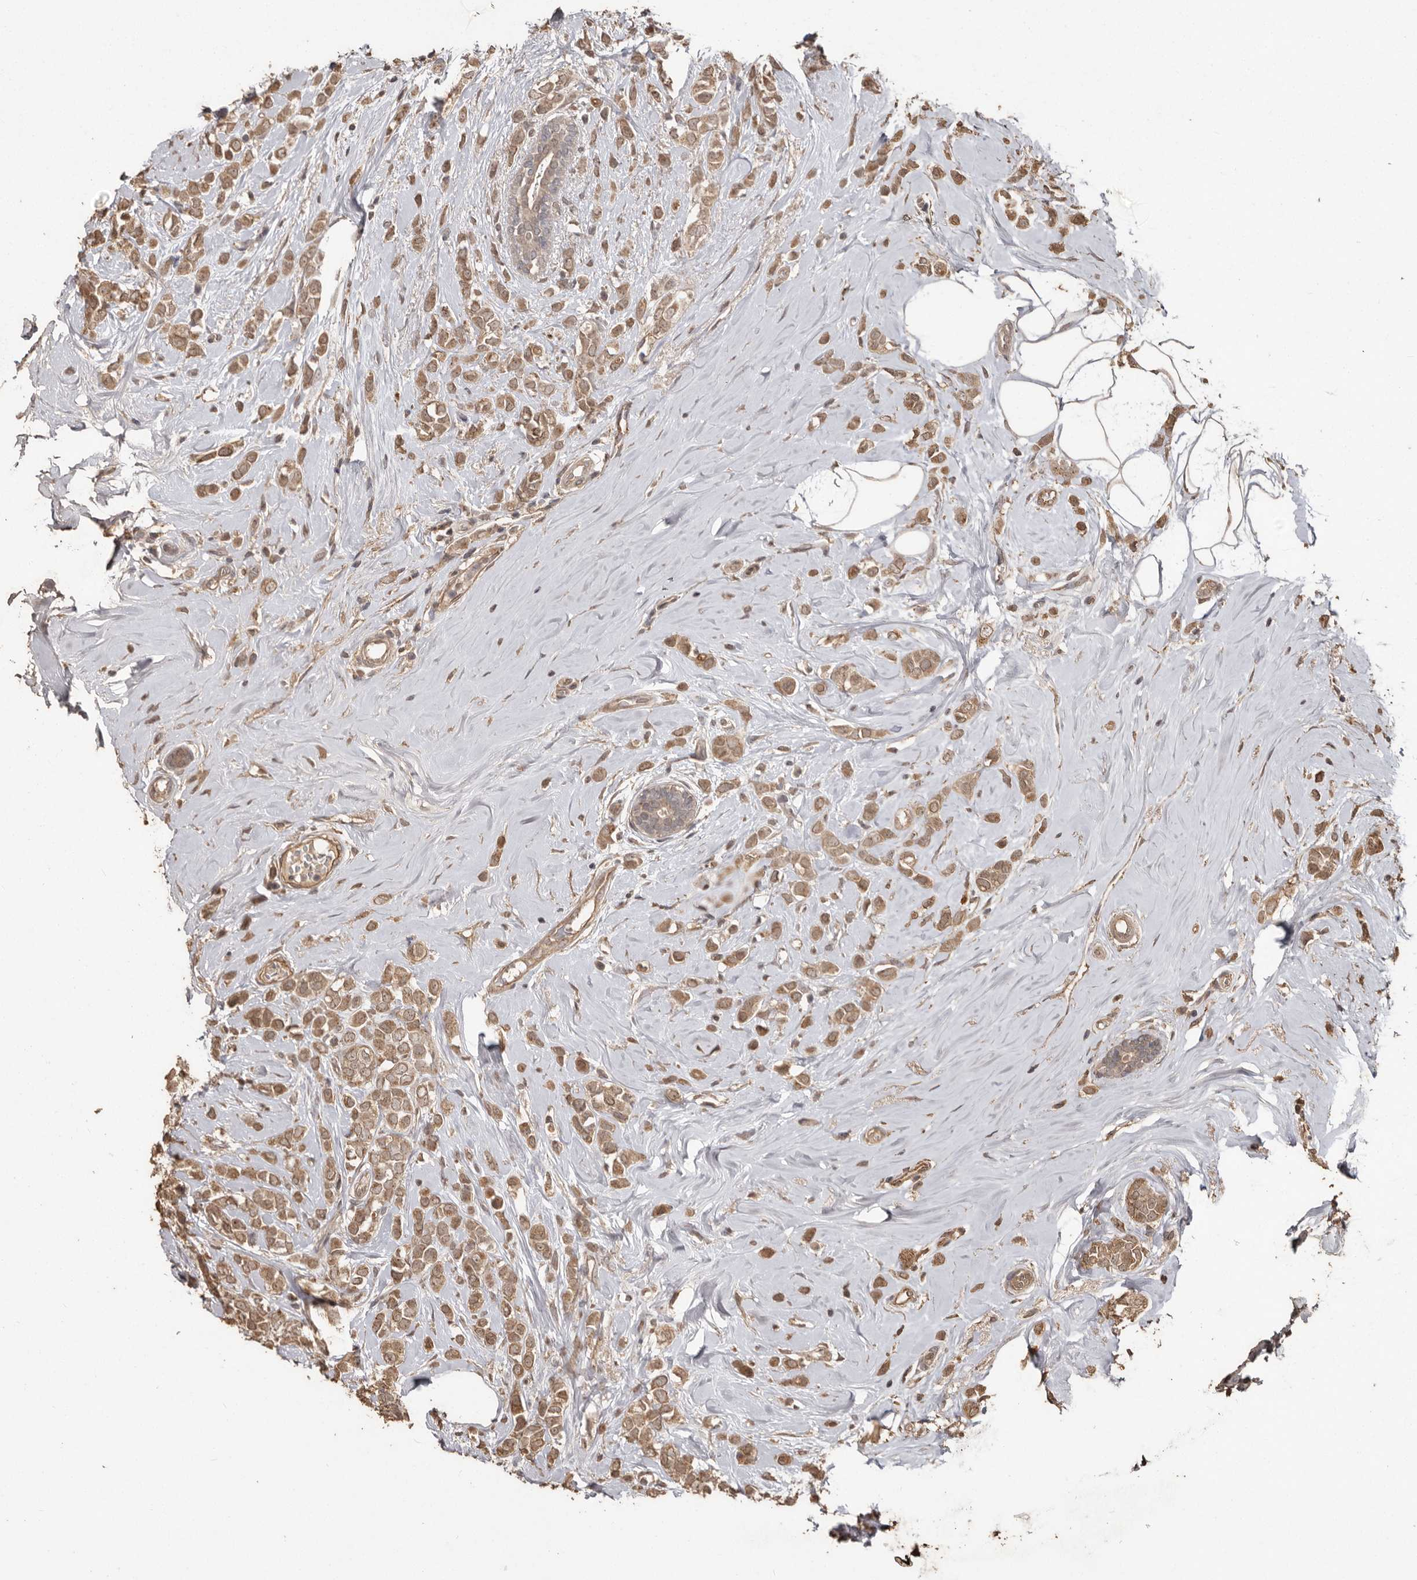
{"staining": {"intensity": "moderate", "quantity": ">75%", "location": "cytoplasmic/membranous"}, "tissue": "breast cancer", "cell_type": "Tumor cells", "image_type": "cancer", "snomed": [{"axis": "morphology", "description": "Lobular carcinoma"}, {"axis": "topography", "description": "Breast"}], "caption": "Breast lobular carcinoma tissue shows moderate cytoplasmic/membranous staining in approximately >75% of tumor cells", "gene": "NUP43", "patient": {"sex": "female", "age": 47}}